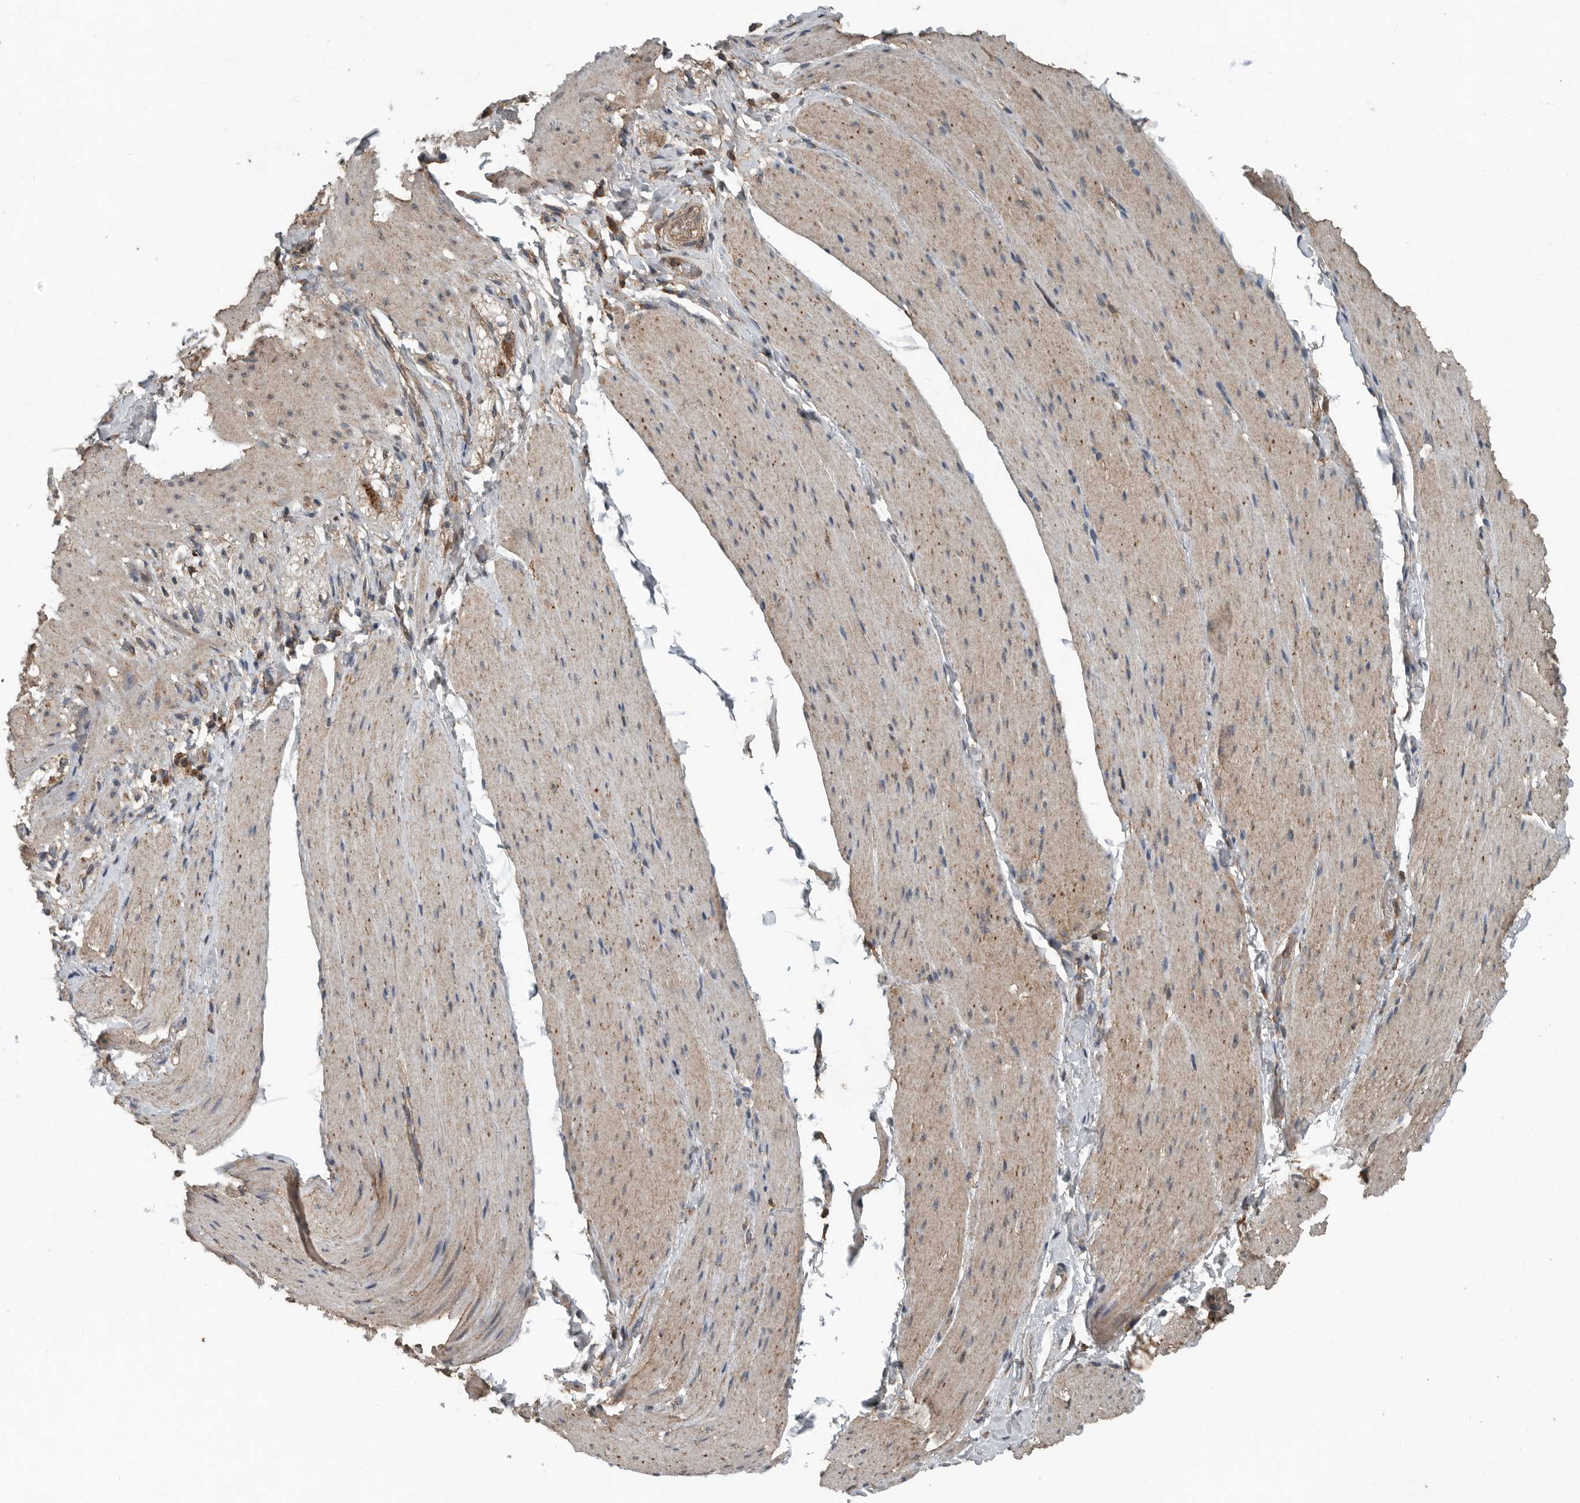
{"staining": {"intensity": "weak", "quantity": ">75%", "location": "cytoplasmic/membranous"}, "tissue": "smooth muscle", "cell_type": "Smooth muscle cells", "image_type": "normal", "snomed": [{"axis": "morphology", "description": "Normal tissue, NOS"}, {"axis": "topography", "description": "Smooth muscle"}, {"axis": "topography", "description": "Small intestine"}], "caption": "Immunohistochemical staining of normal human smooth muscle shows low levels of weak cytoplasmic/membranous expression in approximately >75% of smooth muscle cells. Immunohistochemistry (ihc) stains the protein of interest in brown and the nuclei are stained blue.", "gene": "IL6ST", "patient": {"sex": "female", "age": 84}}